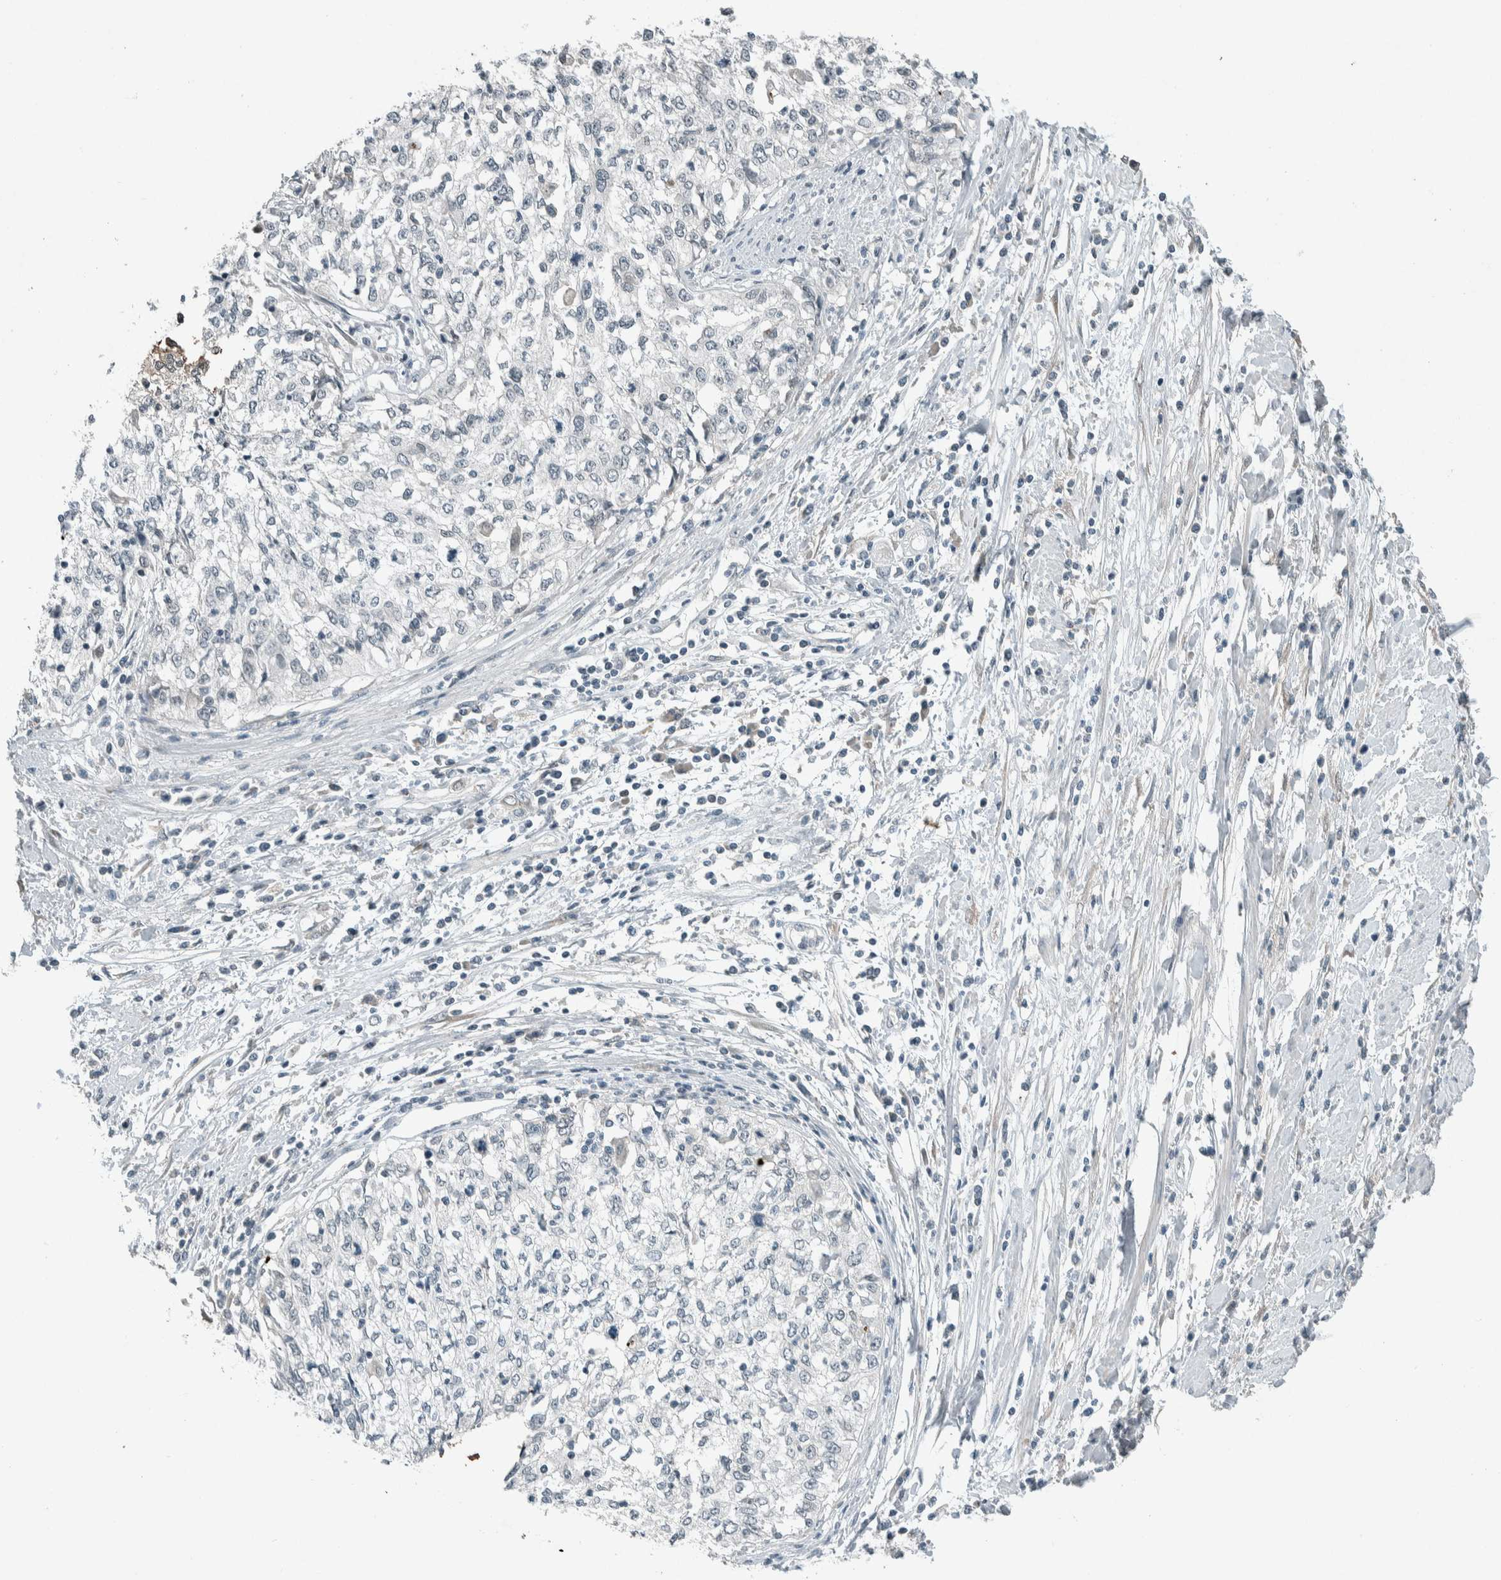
{"staining": {"intensity": "negative", "quantity": "none", "location": "none"}, "tissue": "cervical cancer", "cell_type": "Tumor cells", "image_type": "cancer", "snomed": [{"axis": "morphology", "description": "Squamous cell carcinoma, NOS"}, {"axis": "topography", "description": "Cervix"}], "caption": "Immunohistochemistry photomicrograph of neoplastic tissue: squamous cell carcinoma (cervical) stained with DAB (3,3'-diaminobenzidine) exhibits no significant protein staining in tumor cells.", "gene": "CERCAM", "patient": {"sex": "female", "age": 57}}